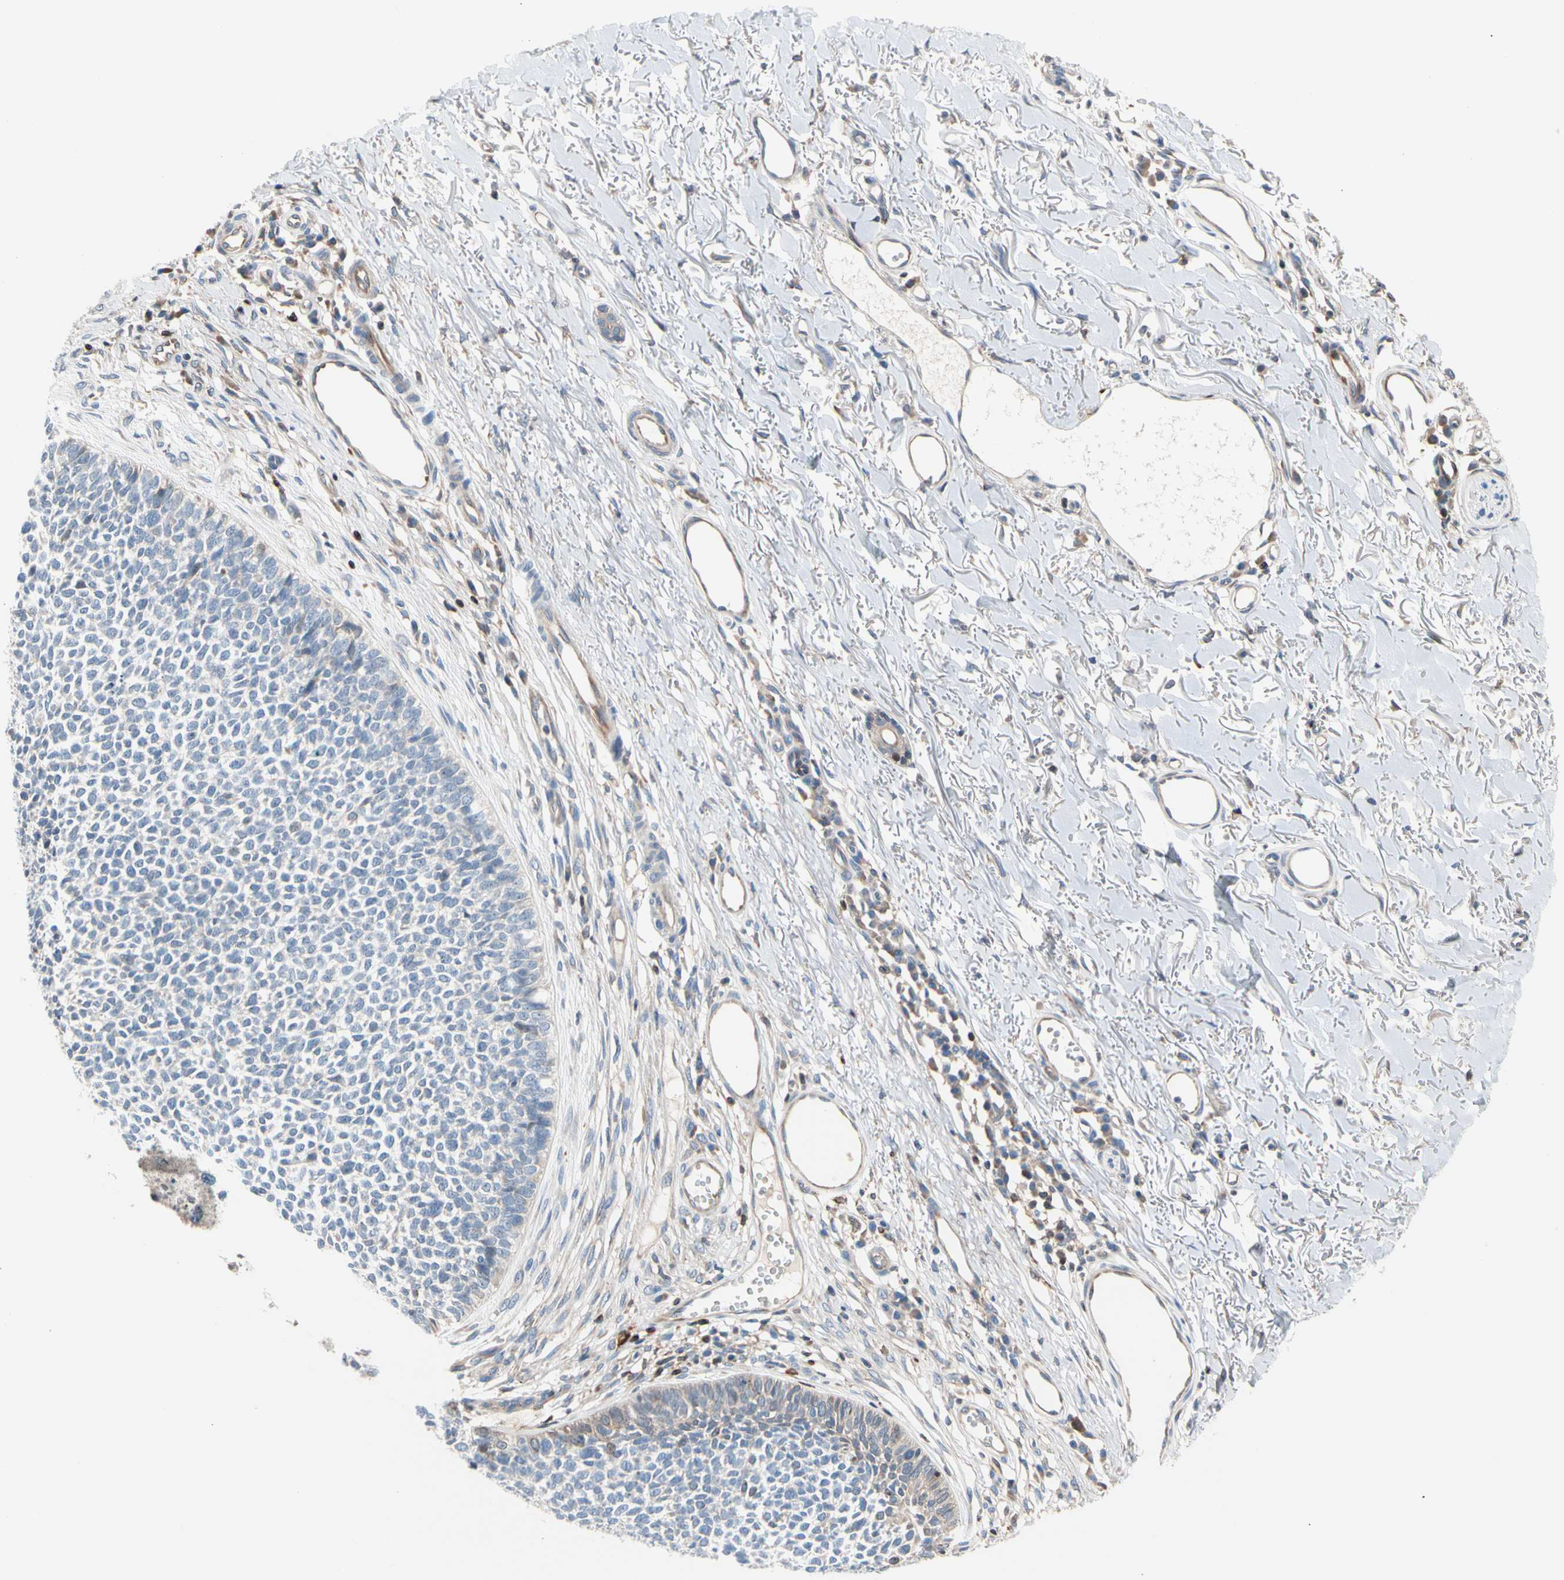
{"staining": {"intensity": "negative", "quantity": "none", "location": "none"}, "tissue": "skin cancer", "cell_type": "Tumor cells", "image_type": "cancer", "snomed": [{"axis": "morphology", "description": "Basal cell carcinoma"}, {"axis": "topography", "description": "Skin"}], "caption": "High magnification brightfield microscopy of skin cancer stained with DAB (brown) and counterstained with hematoxylin (blue): tumor cells show no significant expression. (Stains: DAB (3,3'-diaminobenzidine) immunohistochemistry with hematoxylin counter stain, Microscopy: brightfield microscopy at high magnification).", "gene": "MAP3K3", "patient": {"sex": "female", "age": 84}}